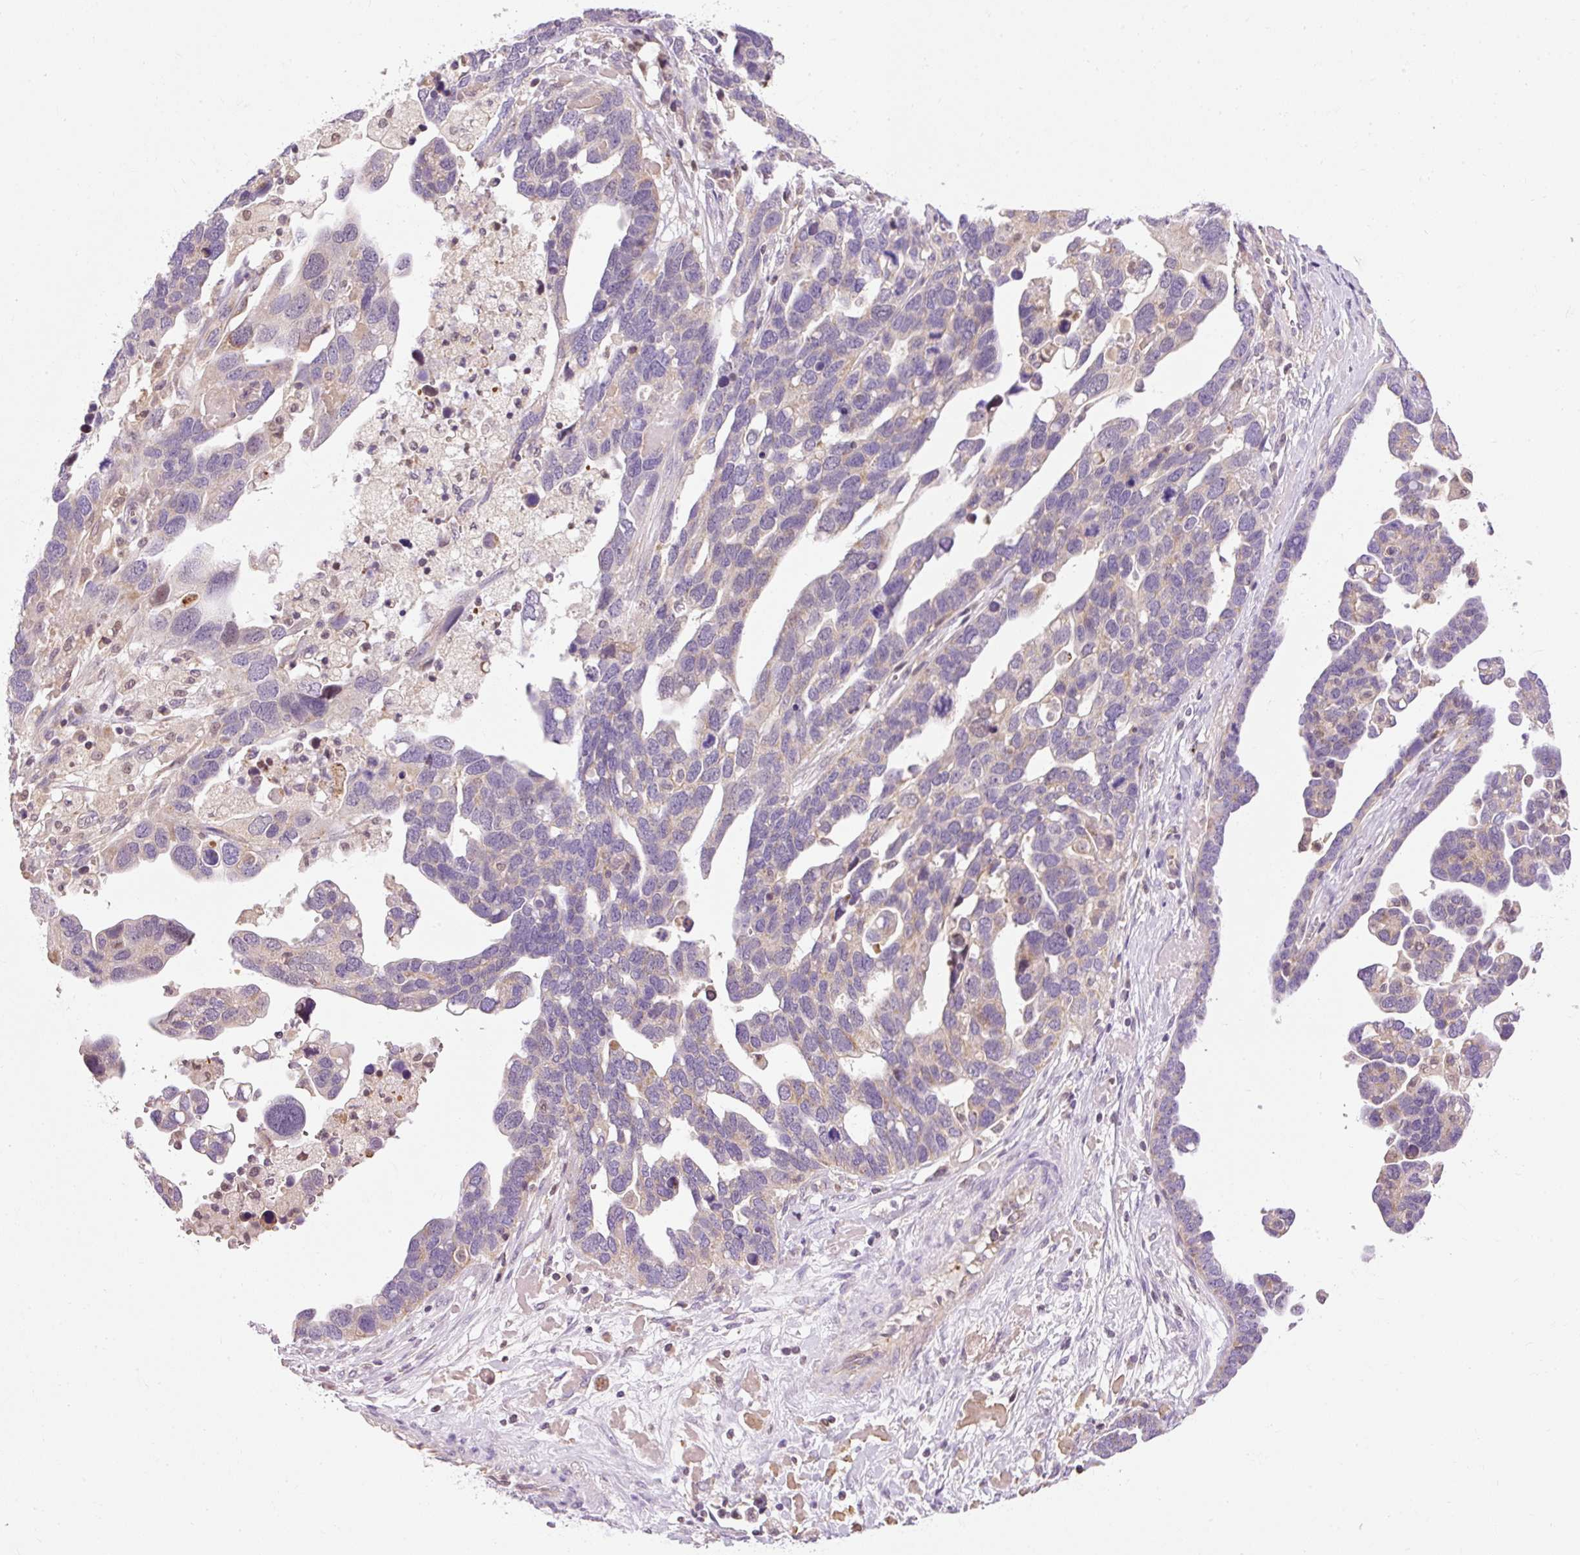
{"staining": {"intensity": "weak", "quantity": "<25%", "location": "cytoplasmic/membranous"}, "tissue": "ovarian cancer", "cell_type": "Tumor cells", "image_type": "cancer", "snomed": [{"axis": "morphology", "description": "Cystadenocarcinoma, serous, NOS"}, {"axis": "topography", "description": "Ovary"}], "caption": "Protein analysis of ovarian cancer (serous cystadenocarcinoma) reveals no significant expression in tumor cells.", "gene": "IMMT", "patient": {"sex": "female", "age": 54}}